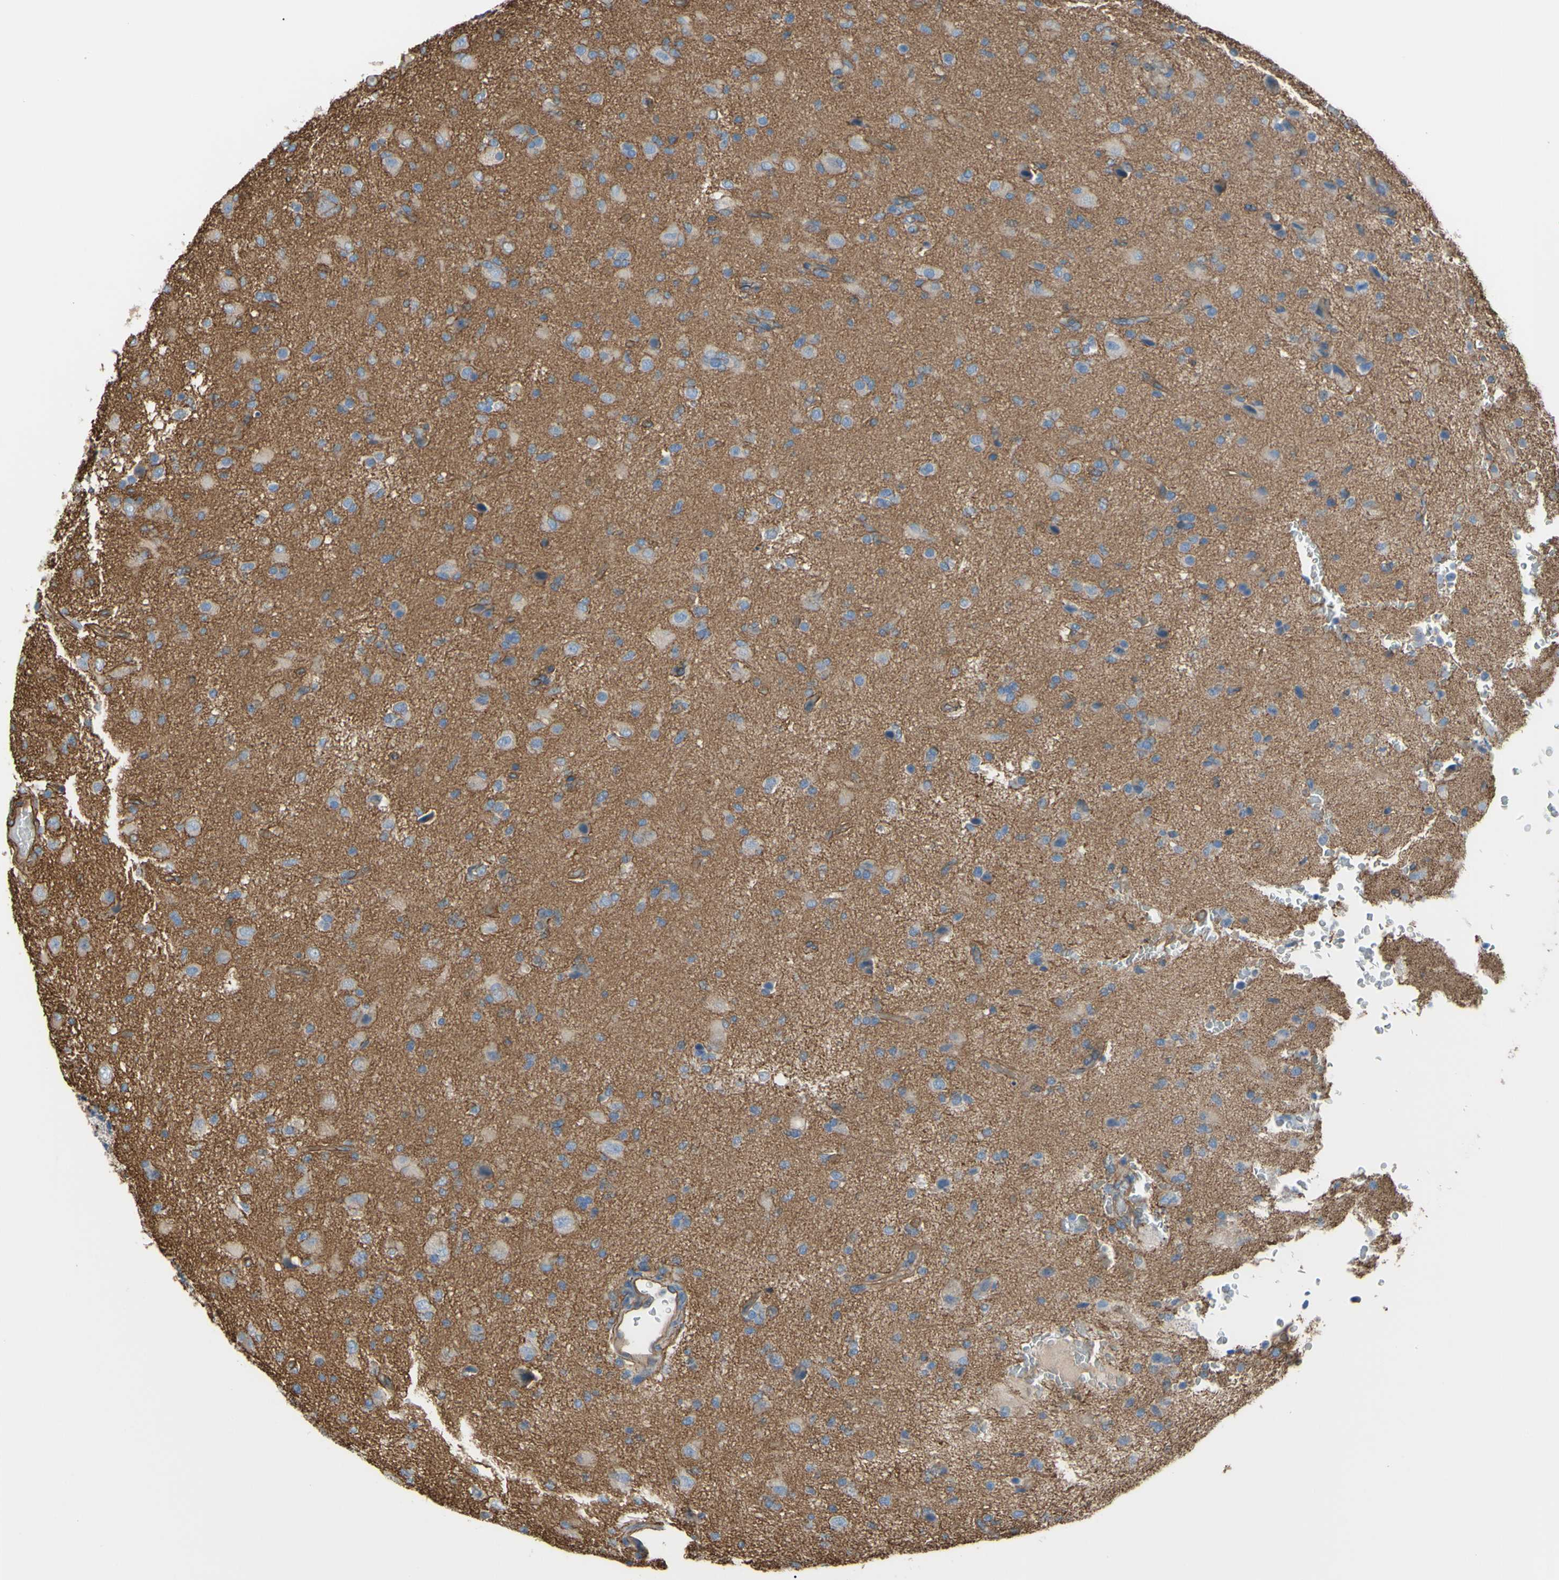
{"staining": {"intensity": "negative", "quantity": "none", "location": "none"}, "tissue": "glioma", "cell_type": "Tumor cells", "image_type": "cancer", "snomed": [{"axis": "morphology", "description": "Glioma, malignant, High grade"}, {"axis": "topography", "description": "Brain"}], "caption": "A histopathology image of malignant glioma (high-grade) stained for a protein displays no brown staining in tumor cells. (Brightfield microscopy of DAB IHC at high magnification).", "gene": "TPBG", "patient": {"sex": "male", "age": 71}}